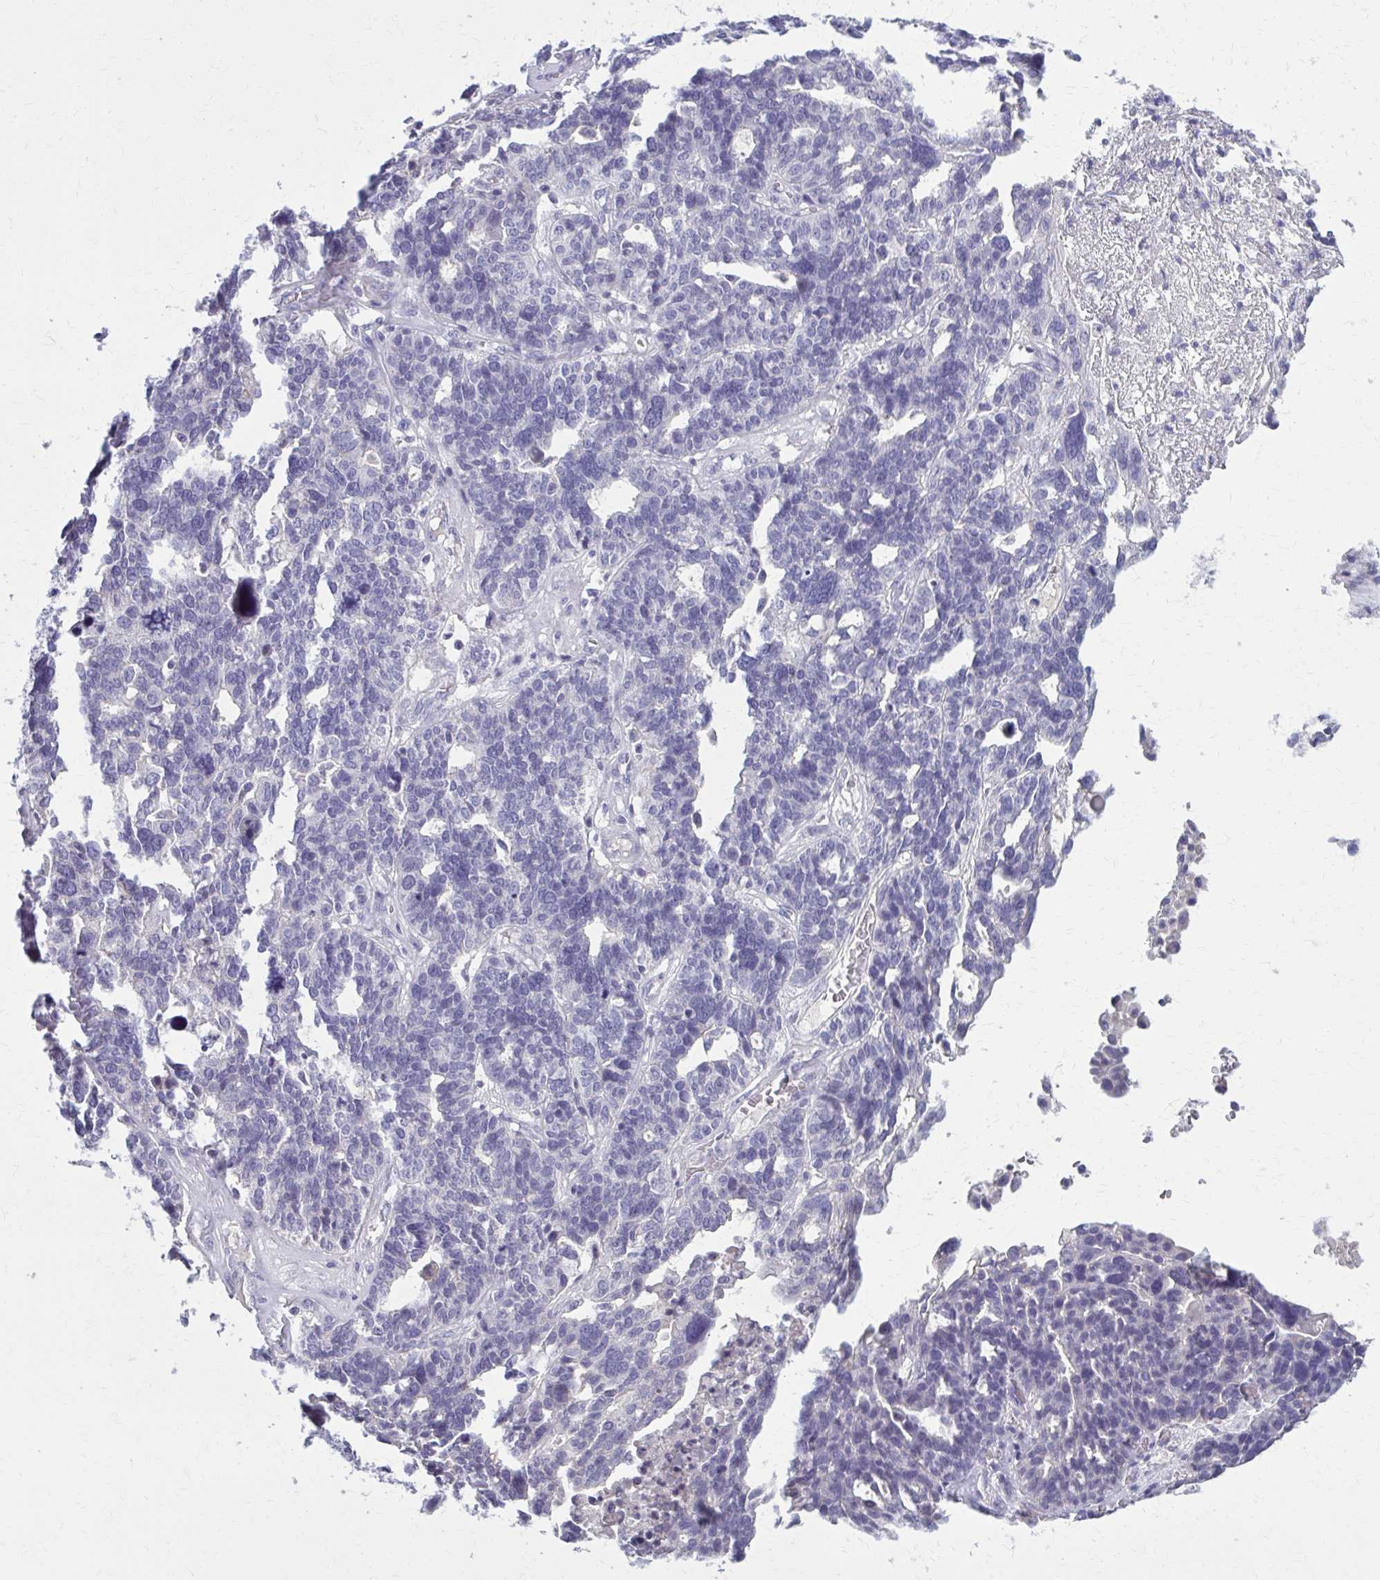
{"staining": {"intensity": "negative", "quantity": "none", "location": "none"}, "tissue": "ovarian cancer", "cell_type": "Tumor cells", "image_type": "cancer", "snomed": [{"axis": "morphology", "description": "Cystadenocarcinoma, serous, NOS"}, {"axis": "topography", "description": "Ovary"}], "caption": "Ovarian cancer (serous cystadenocarcinoma) was stained to show a protein in brown. There is no significant expression in tumor cells.", "gene": "OR4A47", "patient": {"sex": "female", "age": 59}}